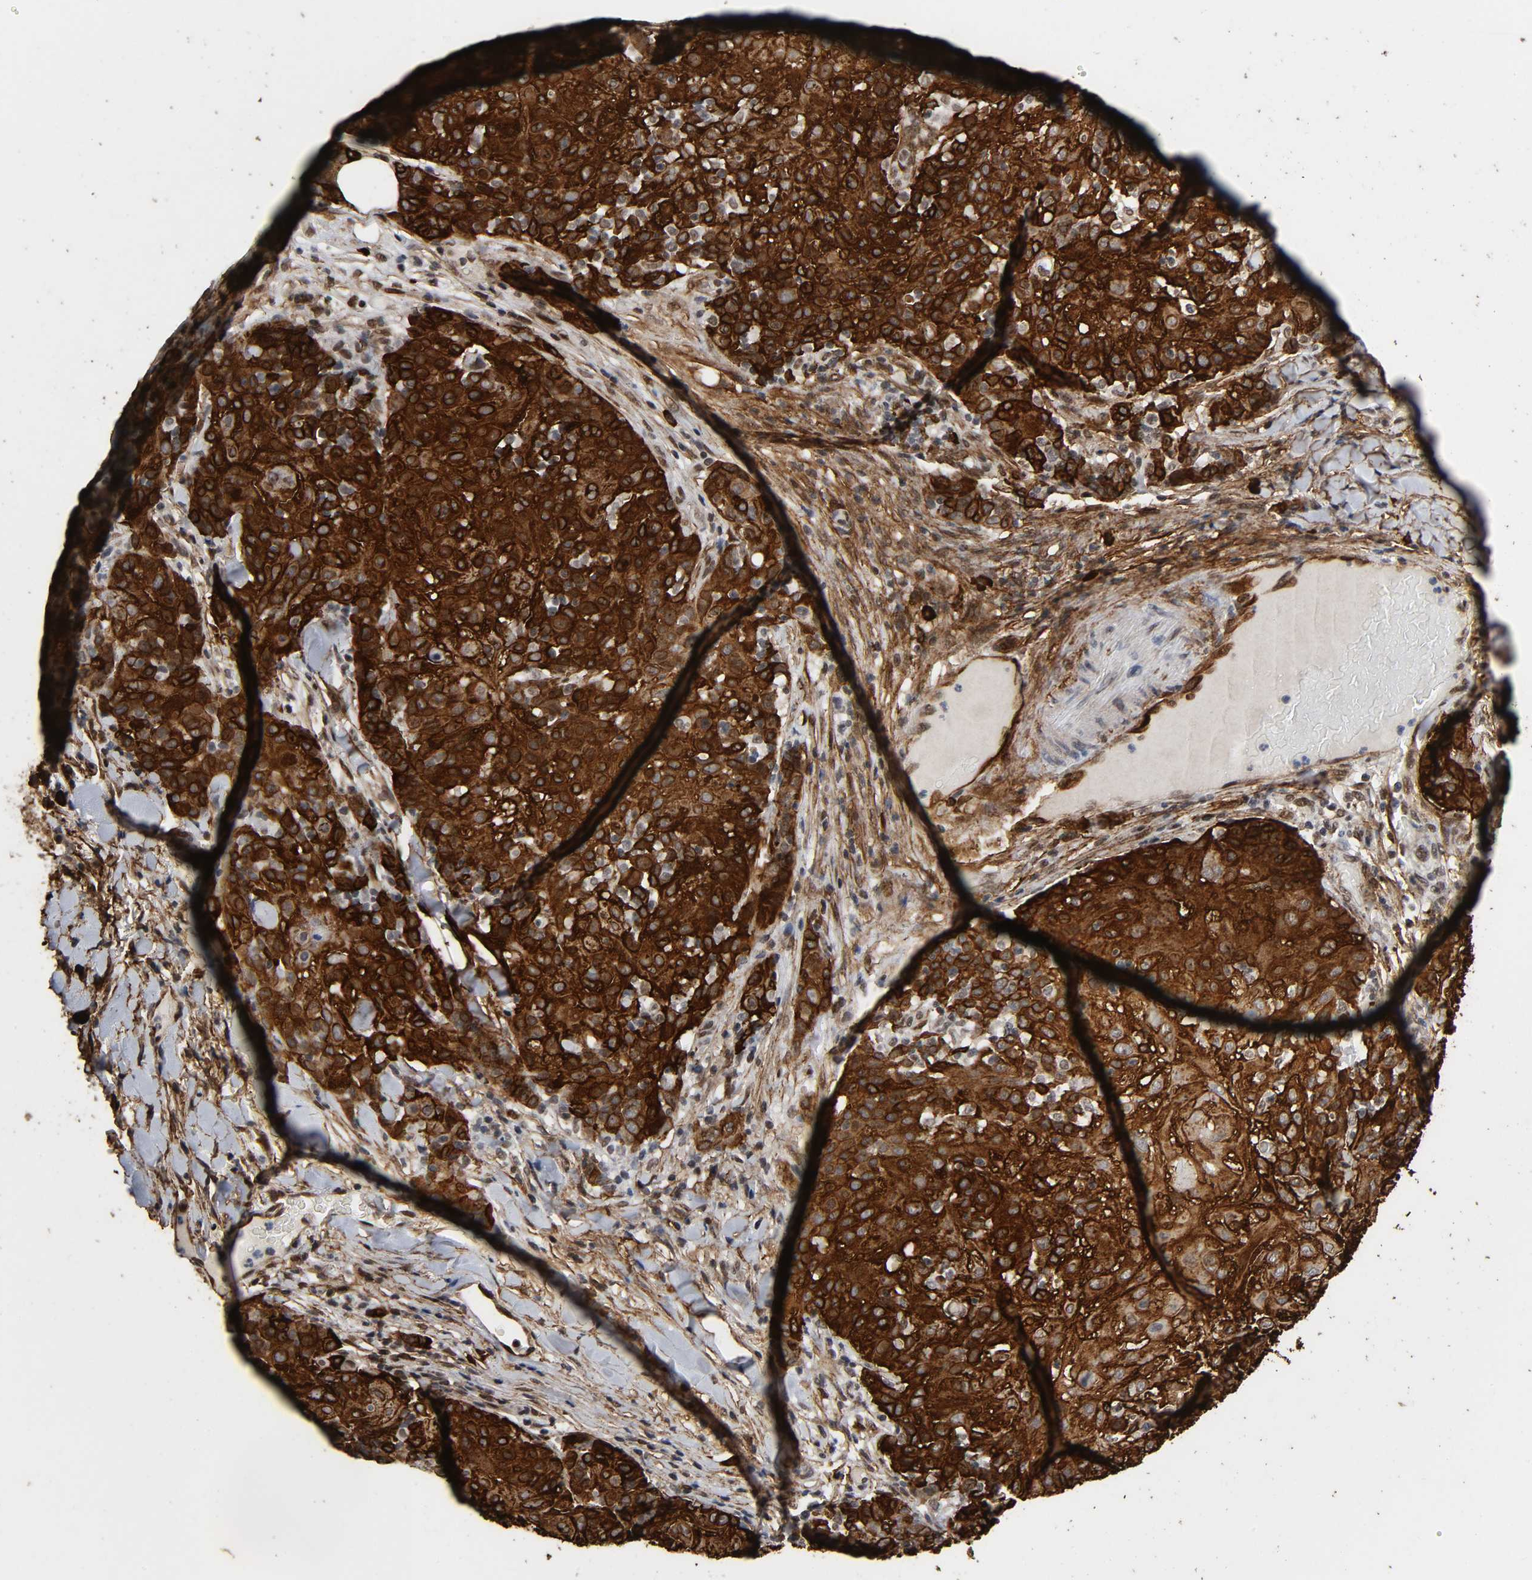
{"staining": {"intensity": "strong", "quantity": ">75%", "location": "cytoplasmic/membranous"}, "tissue": "skin cancer", "cell_type": "Tumor cells", "image_type": "cancer", "snomed": [{"axis": "morphology", "description": "Normal tissue, NOS"}, {"axis": "morphology", "description": "Squamous cell carcinoma, NOS"}, {"axis": "topography", "description": "Skin"}], "caption": "Protein staining demonstrates strong cytoplasmic/membranous expression in approximately >75% of tumor cells in squamous cell carcinoma (skin).", "gene": "AHNAK2", "patient": {"sex": "female", "age": 83}}